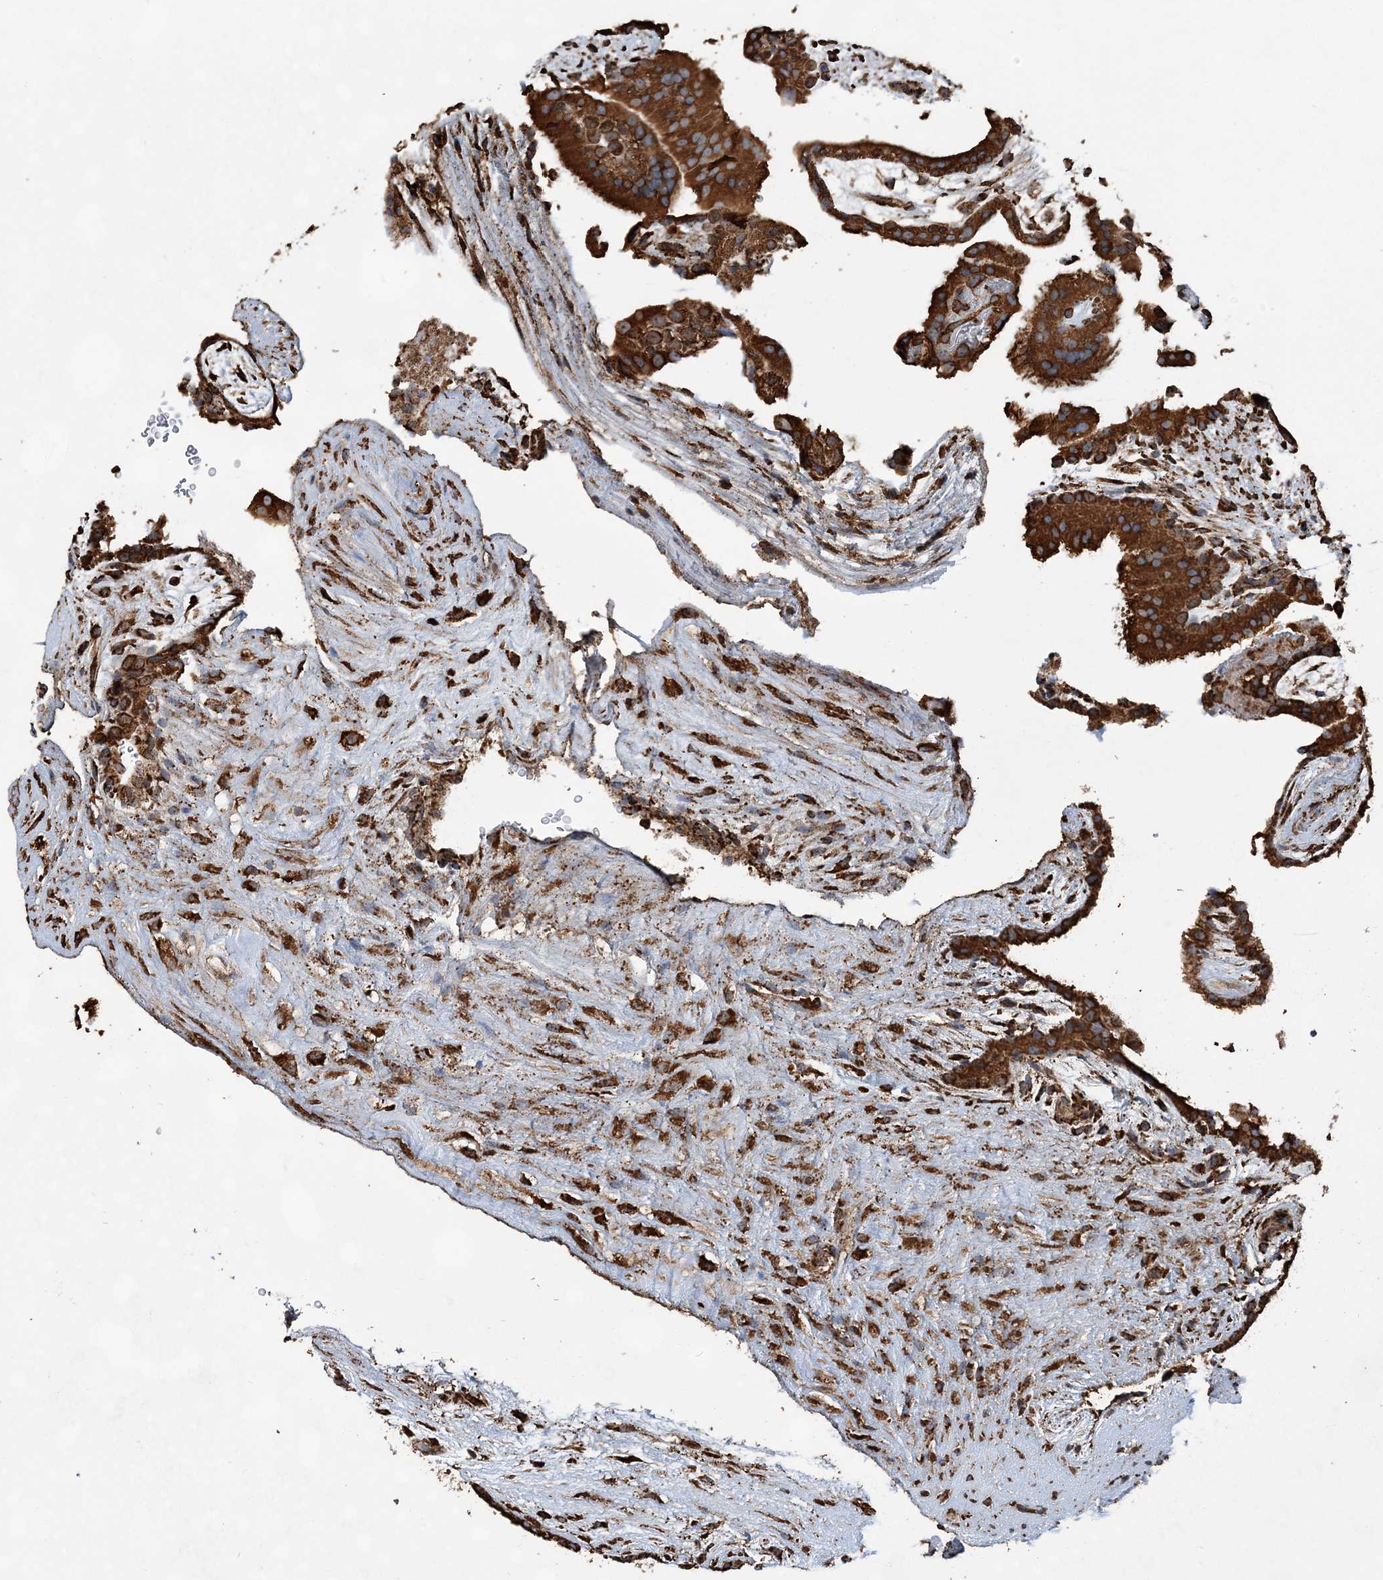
{"staining": {"intensity": "strong", "quantity": ">75%", "location": "cytoplasmic/membranous"}, "tissue": "placenta", "cell_type": "Trophoblastic cells", "image_type": "normal", "snomed": [{"axis": "morphology", "description": "Normal tissue, NOS"}, {"axis": "topography", "description": "Placenta"}], "caption": "Placenta was stained to show a protein in brown. There is high levels of strong cytoplasmic/membranous staining in approximately >75% of trophoblastic cells. (Stains: DAB in brown, nuclei in blue, Microscopy: brightfield microscopy at high magnification).", "gene": "WDR12", "patient": {"sex": "female", "age": 19}}